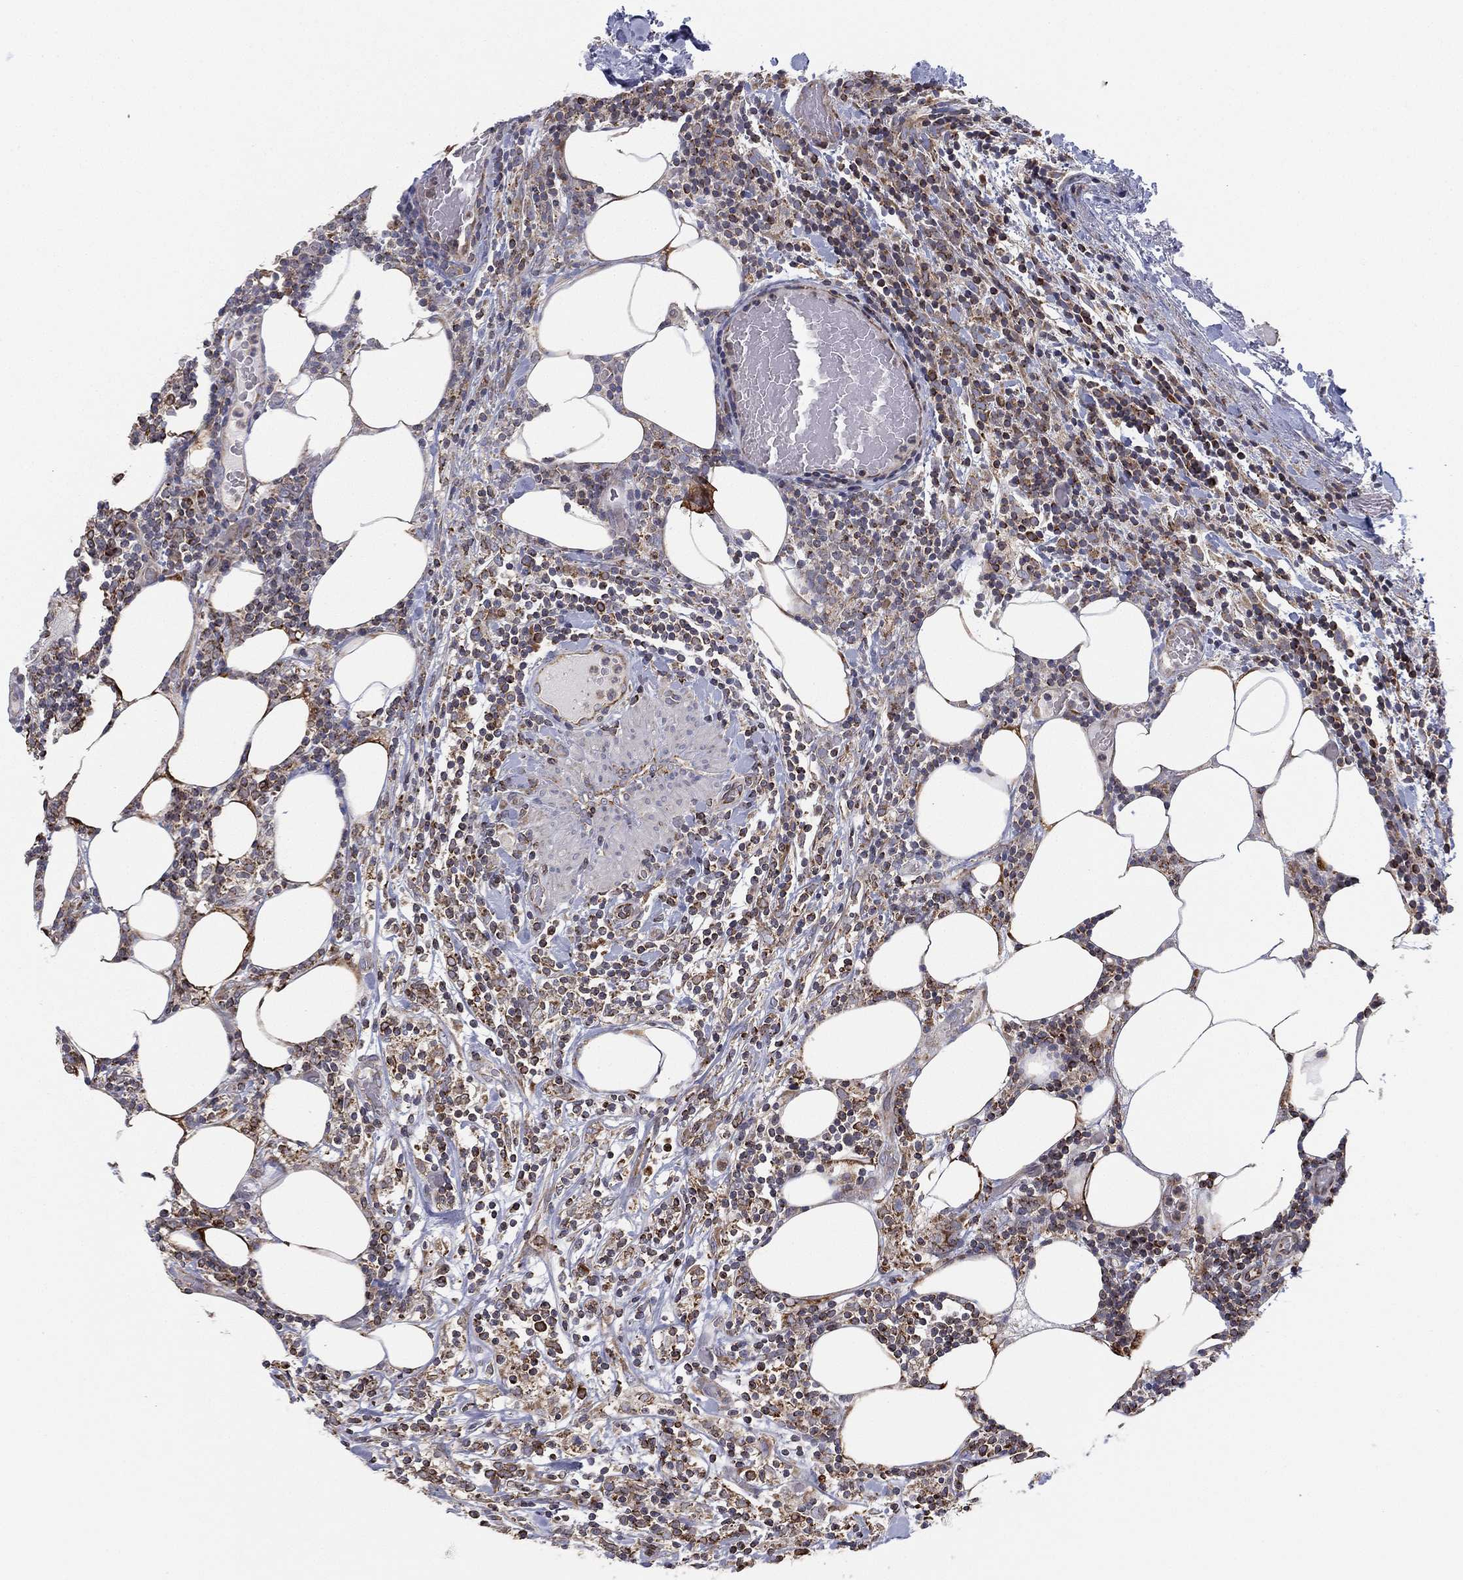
{"staining": {"intensity": "weak", "quantity": "<25%", "location": "cytoplasmic/membranous"}, "tissue": "lymphoma", "cell_type": "Tumor cells", "image_type": "cancer", "snomed": [{"axis": "morphology", "description": "Malignant lymphoma, non-Hodgkin's type, High grade"}, {"axis": "topography", "description": "Lymph node"}], "caption": "Malignant lymphoma, non-Hodgkin's type (high-grade) was stained to show a protein in brown. There is no significant staining in tumor cells. The staining was performed using DAB (3,3'-diaminobenzidine) to visualize the protein expression in brown, while the nuclei were stained in blue with hematoxylin (Magnification: 20x).", "gene": "CYB5B", "patient": {"sex": "female", "age": 84}}